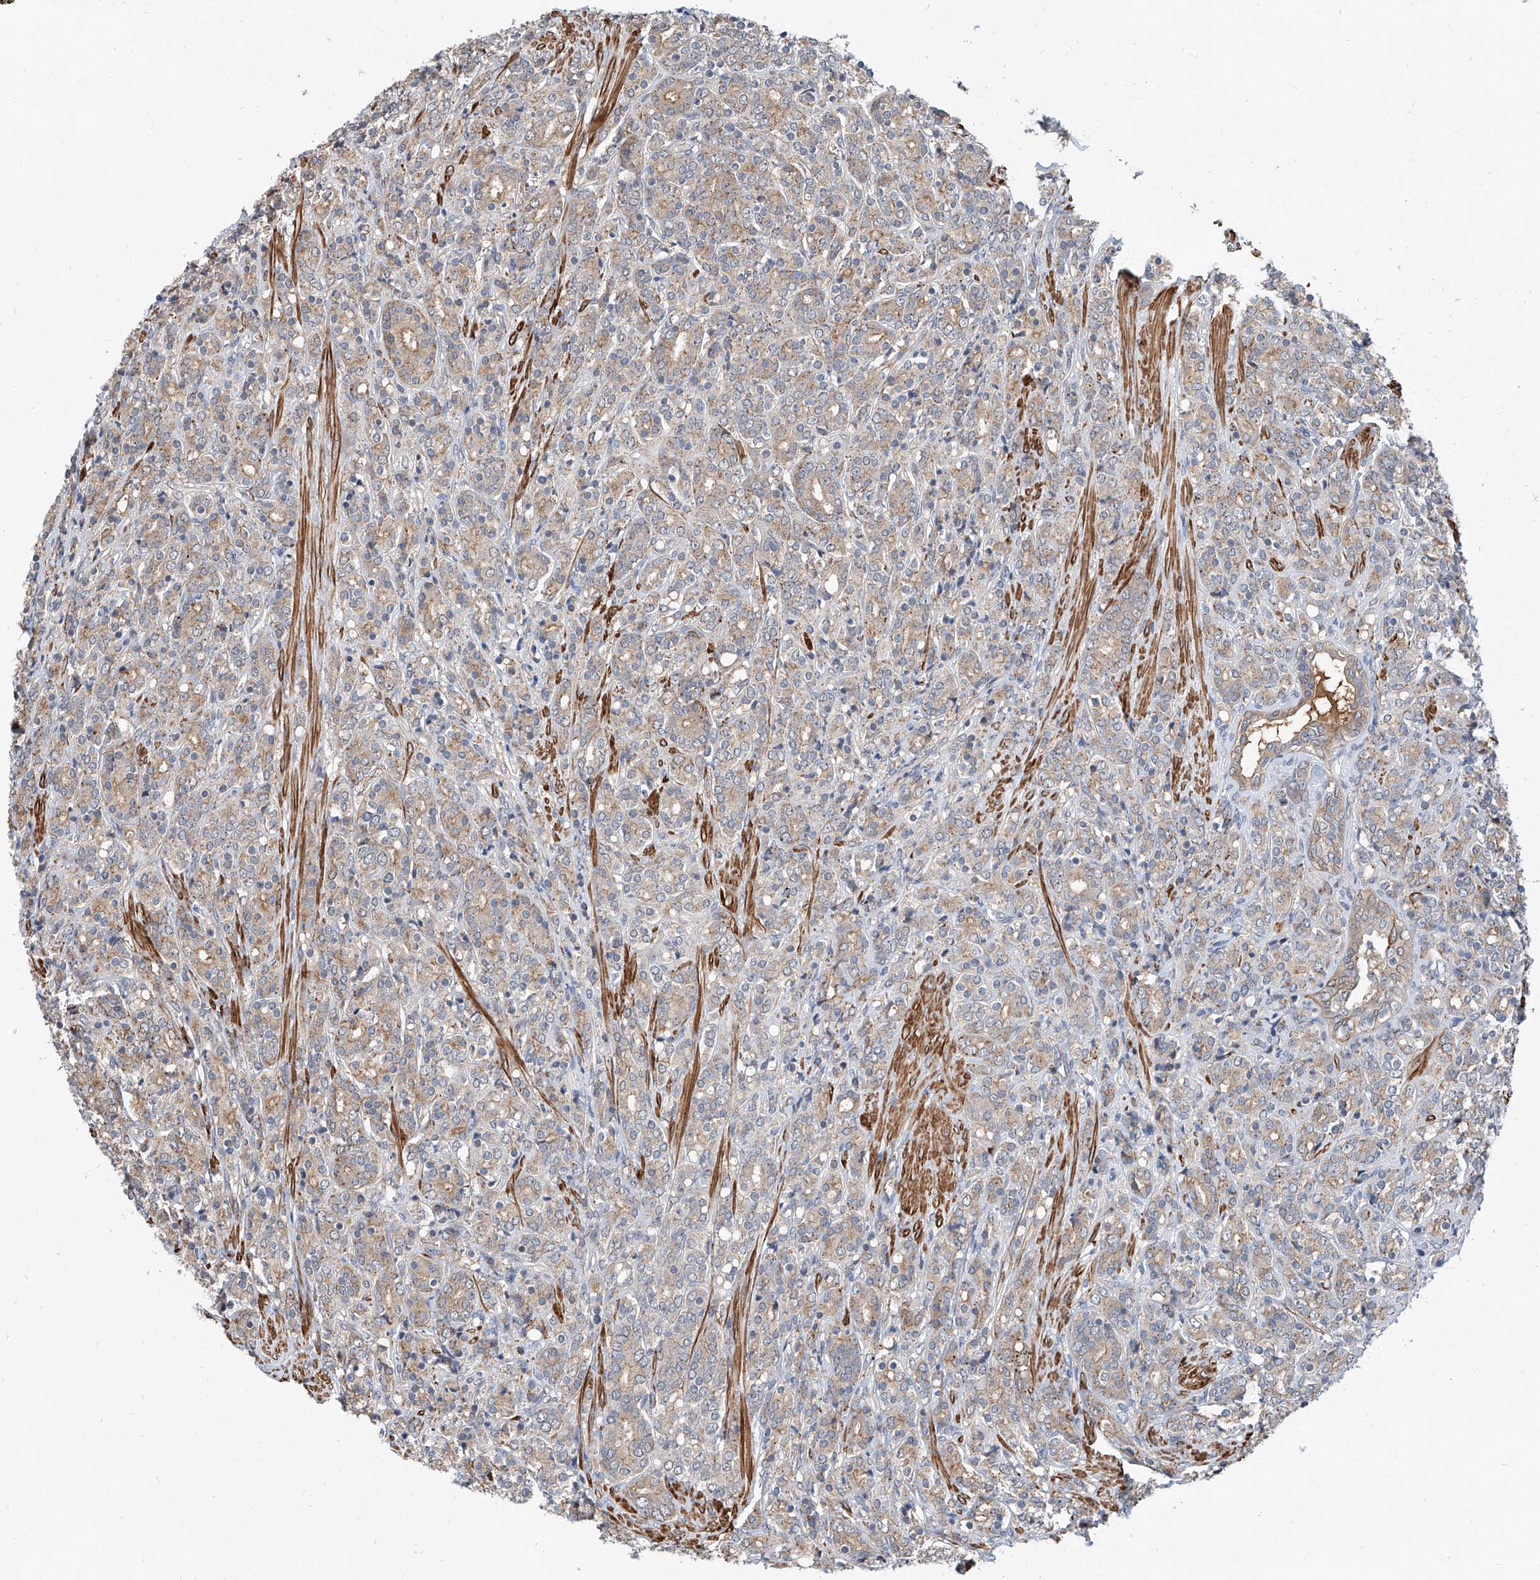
{"staining": {"intensity": "weak", "quantity": ">75%", "location": "cytoplasmic/membranous"}, "tissue": "prostate cancer", "cell_type": "Tumor cells", "image_type": "cancer", "snomed": [{"axis": "morphology", "description": "Adenocarcinoma, High grade"}, {"axis": "topography", "description": "Prostate"}], "caption": "This is a photomicrograph of IHC staining of prostate high-grade adenocarcinoma, which shows weak expression in the cytoplasmic/membranous of tumor cells.", "gene": "MAGEE2", "patient": {"sex": "male", "age": 62}}